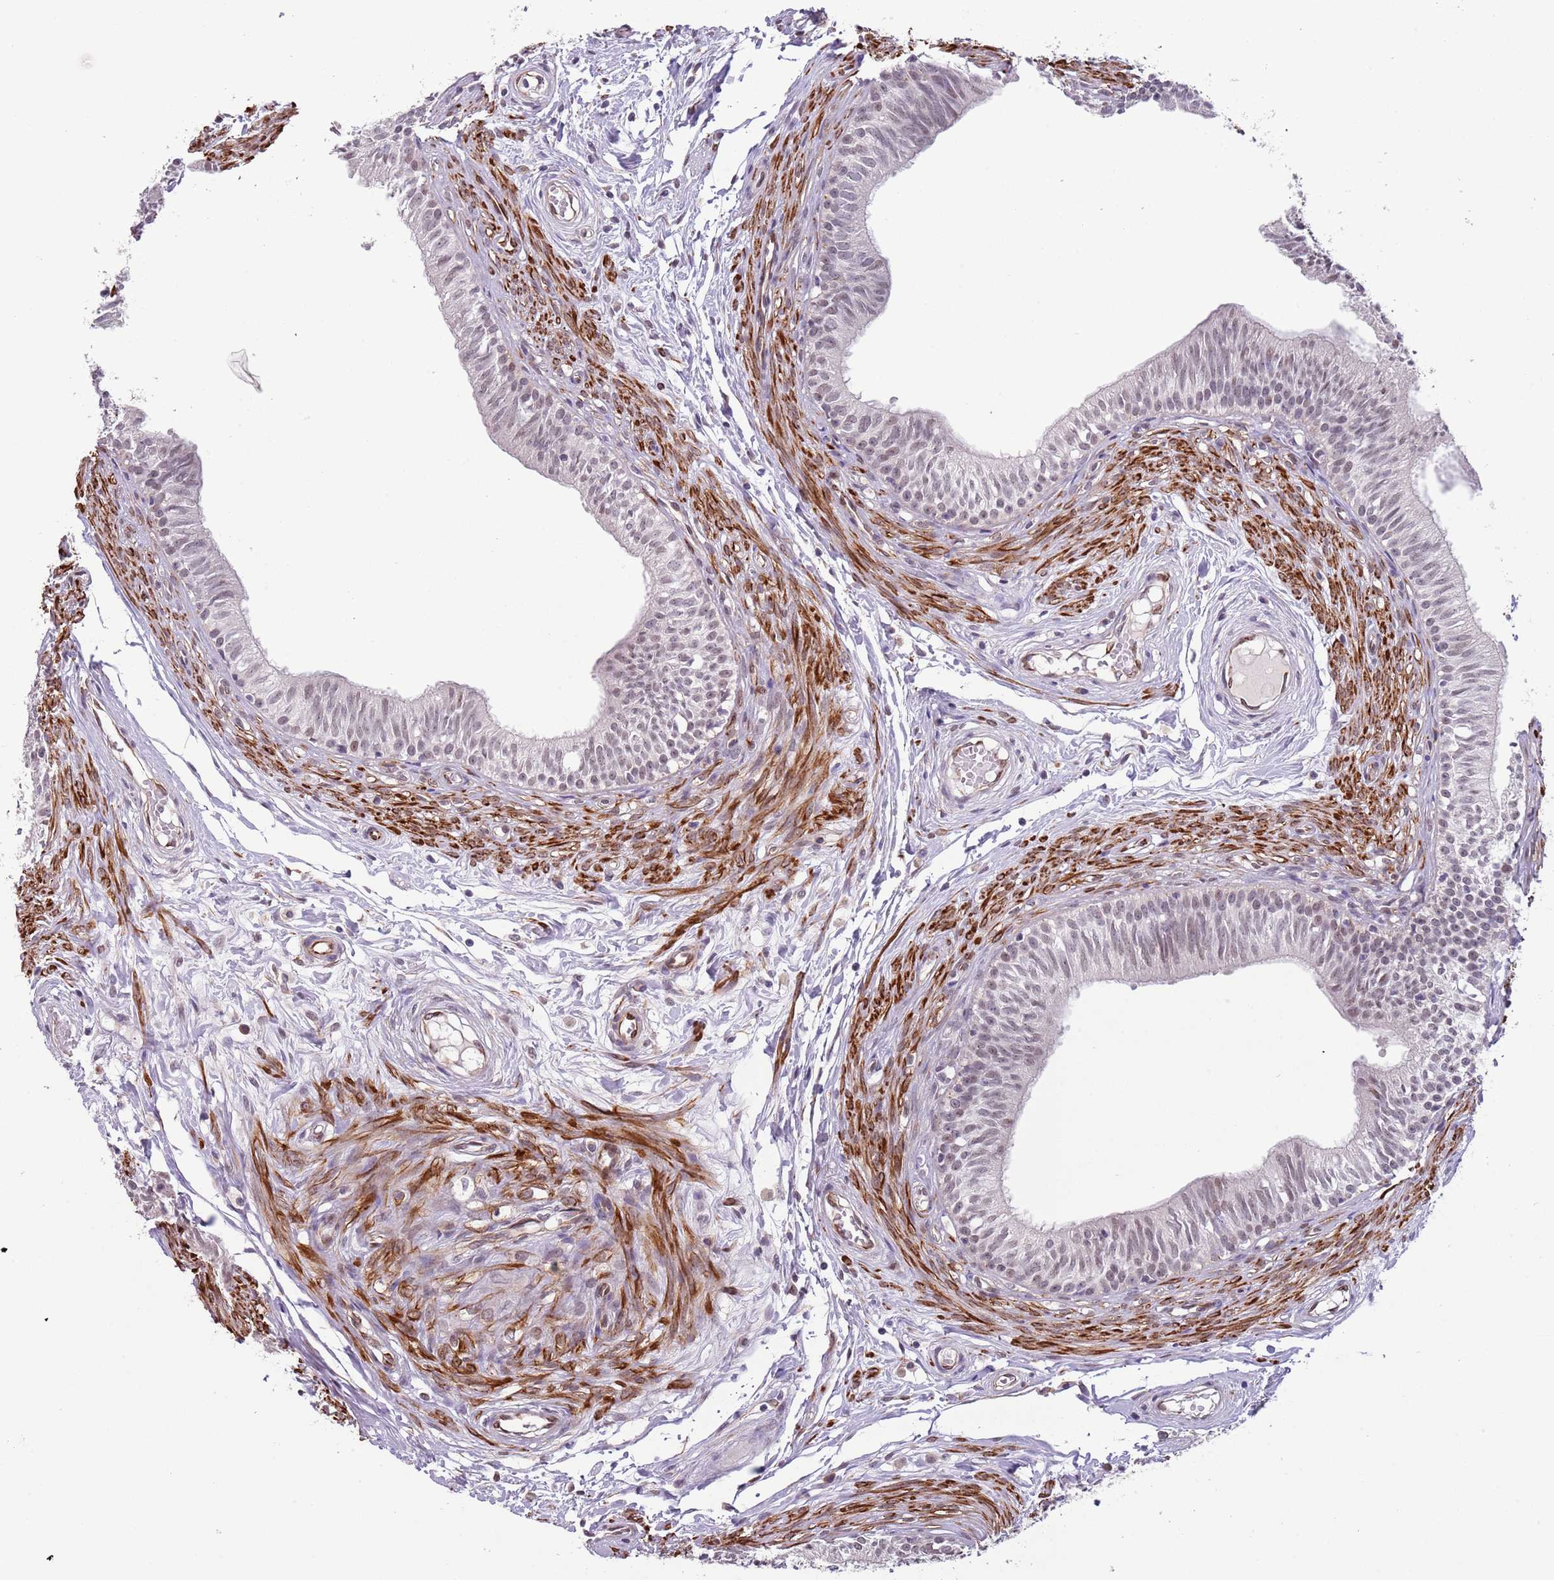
{"staining": {"intensity": "weak", "quantity": "25%-75%", "location": "nuclear"}, "tissue": "epididymis", "cell_type": "Glandular cells", "image_type": "normal", "snomed": [{"axis": "morphology", "description": "Normal tissue, NOS"}, {"axis": "topography", "description": "Epididymis, spermatic cord, NOS"}], "caption": "Immunohistochemistry (IHC) of benign human epididymis reveals low levels of weak nuclear positivity in about 25%-75% of glandular cells. (IHC, brightfield microscopy, high magnification).", "gene": "ENSG00000271254", "patient": {"sex": "male", "age": 22}}